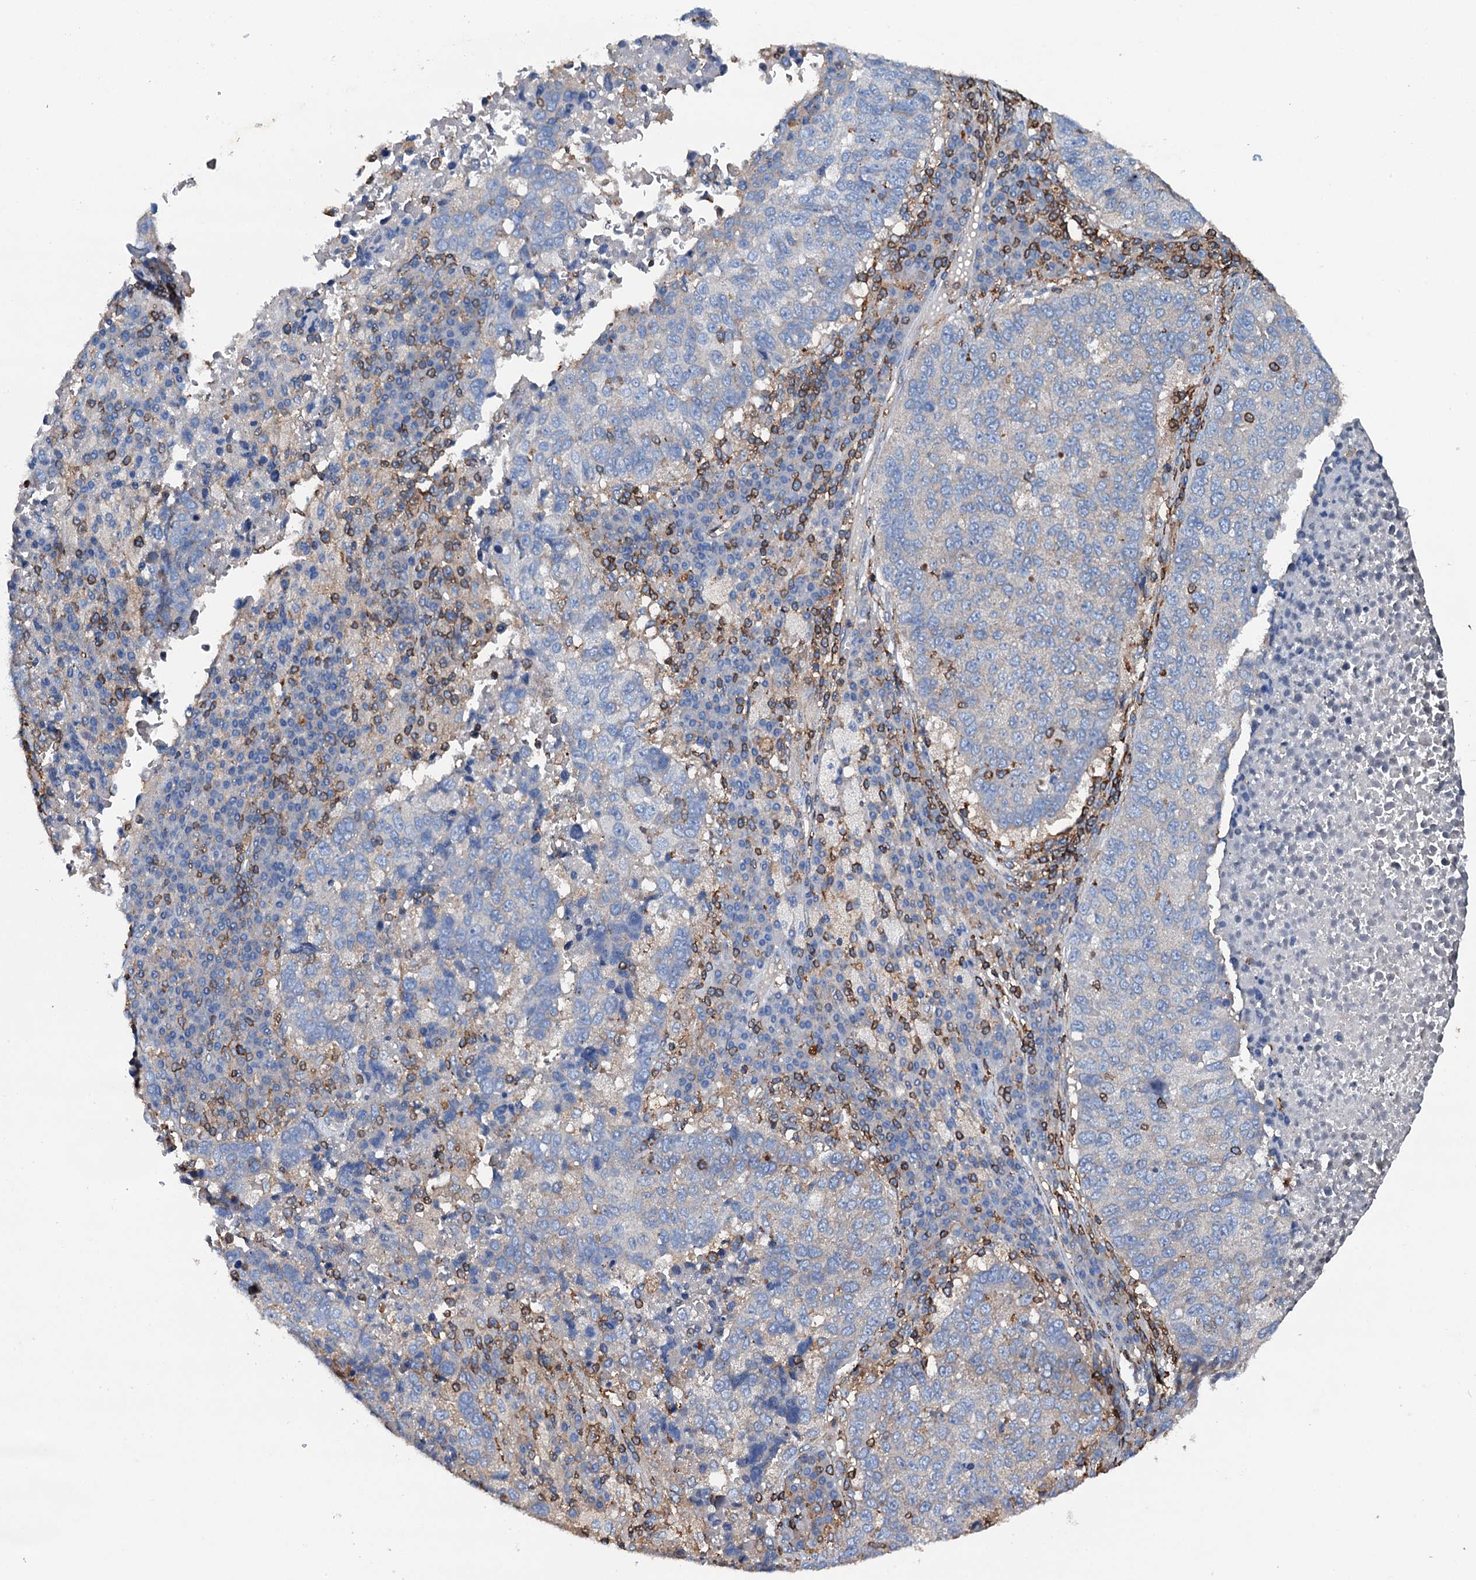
{"staining": {"intensity": "negative", "quantity": "none", "location": "none"}, "tissue": "lung cancer", "cell_type": "Tumor cells", "image_type": "cancer", "snomed": [{"axis": "morphology", "description": "Squamous cell carcinoma, NOS"}, {"axis": "topography", "description": "Lung"}], "caption": "A high-resolution image shows immunohistochemistry staining of lung cancer, which exhibits no significant staining in tumor cells. Nuclei are stained in blue.", "gene": "MS4A4E", "patient": {"sex": "male", "age": 73}}